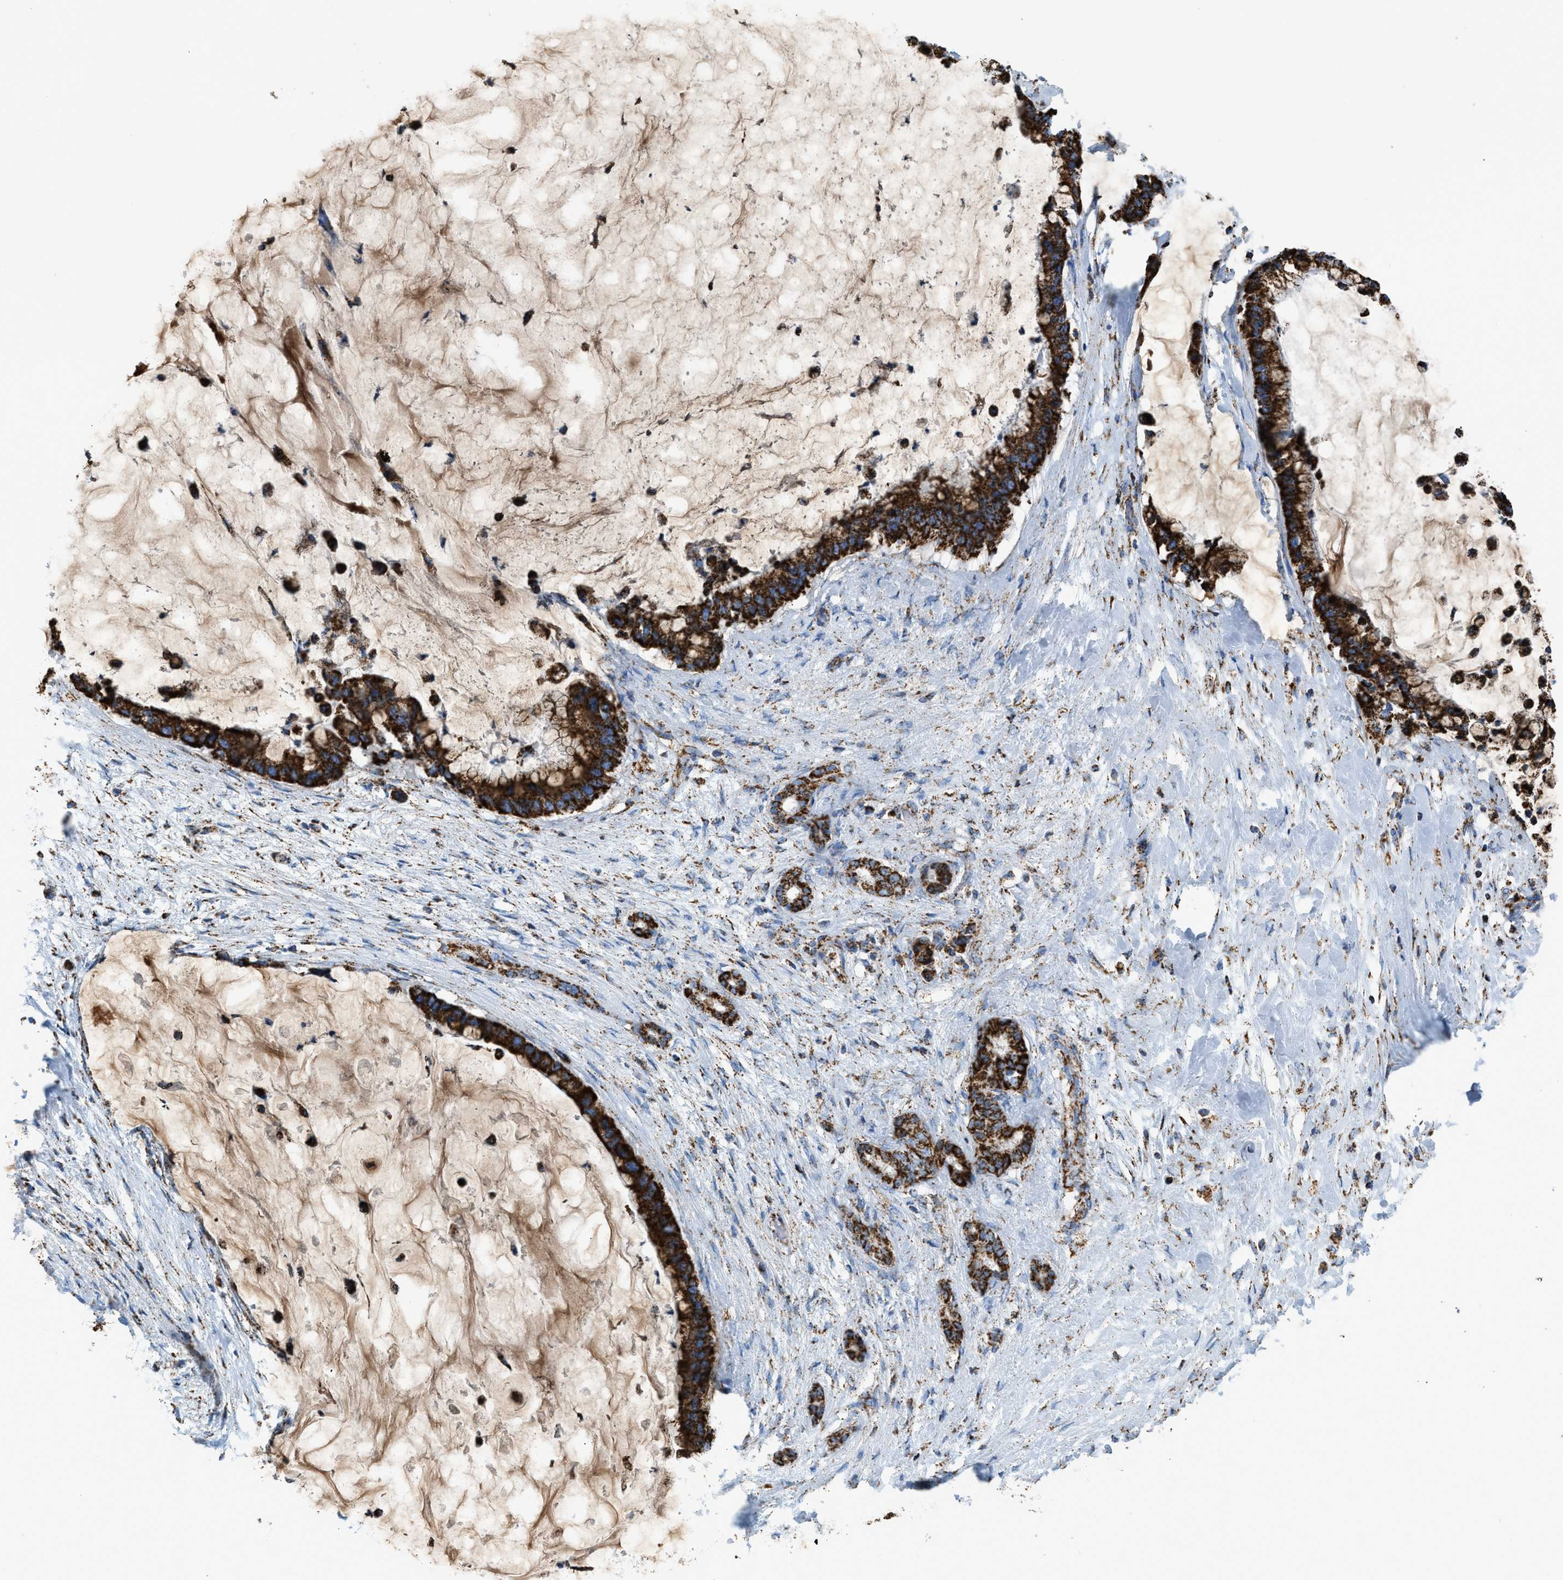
{"staining": {"intensity": "strong", "quantity": ">75%", "location": "cytoplasmic/membranous"}, "tissue": "pancreatic cancer", "cell_type": "Tumor cells", "image_type": "cancer", "snomed": [{"axis": "morphology", "description": "Adenocarcinoma, NOS"}, {"axis": "topography", "description": "Pancreas"}], "caption": "Immunohistochemical staining of human pancreatic adenocarcinoma shows high levels of strong cytoplasmic/membranous protein positivity in approximately >75% of tumor cells.", "gene": "ETFB", "patient": {"sex": "male", "age": 41}}